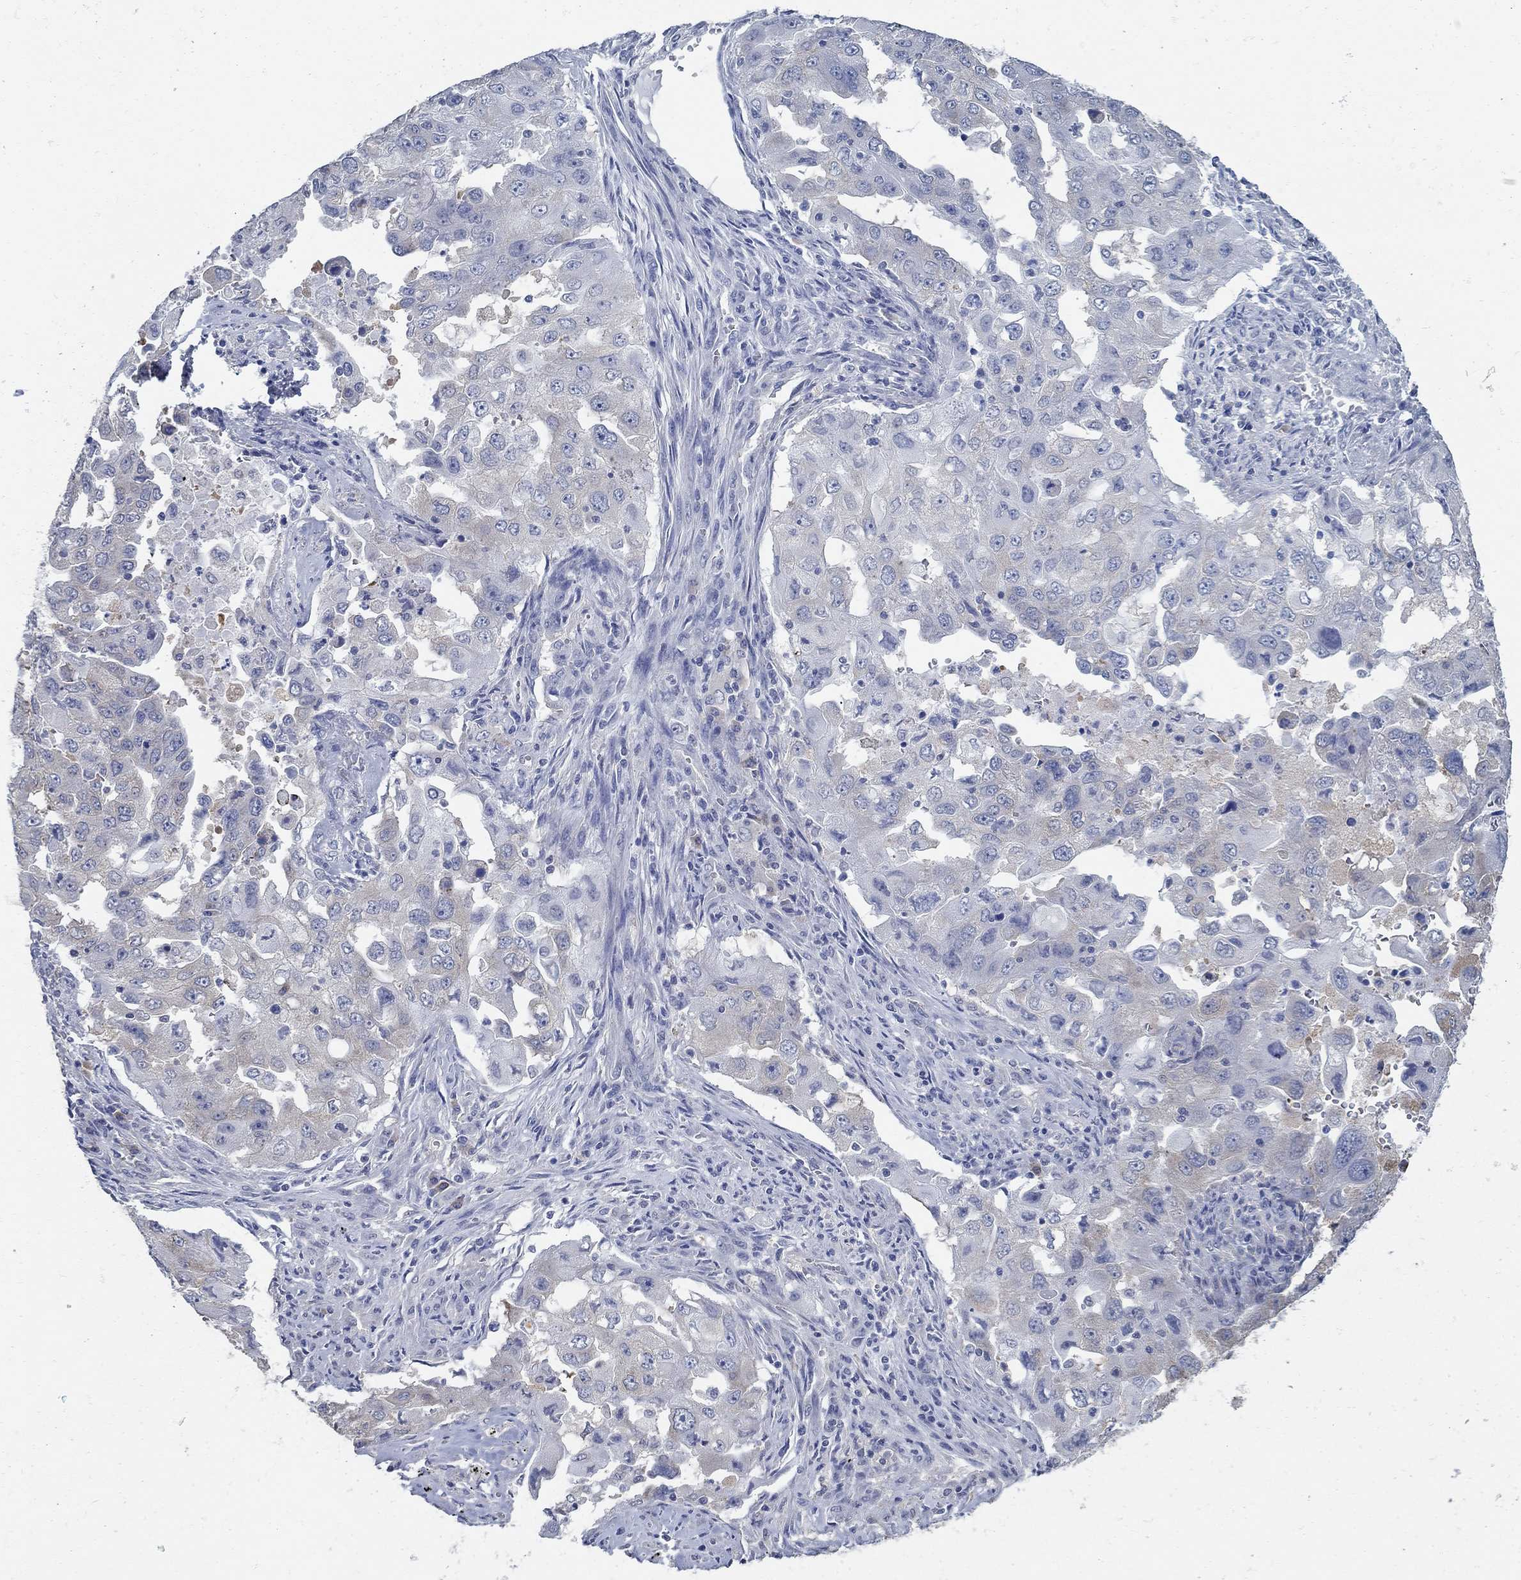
{"staining": {"intensity": "weak", "quantity": "<25%", "location": "cytoplasmic/membranous"}, "tissue": "lung cancer", "cell_type": "Tumor cells", "image_type": "cancer", "snomed": [{"axis": "morphology", "description": "Adenocarcinoma, NOS"}, {"axis": "topography", "description": "Lung"}], "caption": "This is a micrograph of immunohistochemistry staining of lung cancer (adenocarcinoma), which shows no expression in tumor cells.", "gene": "PCDH11X", "patient": {"sex": "female", "age": 61}}